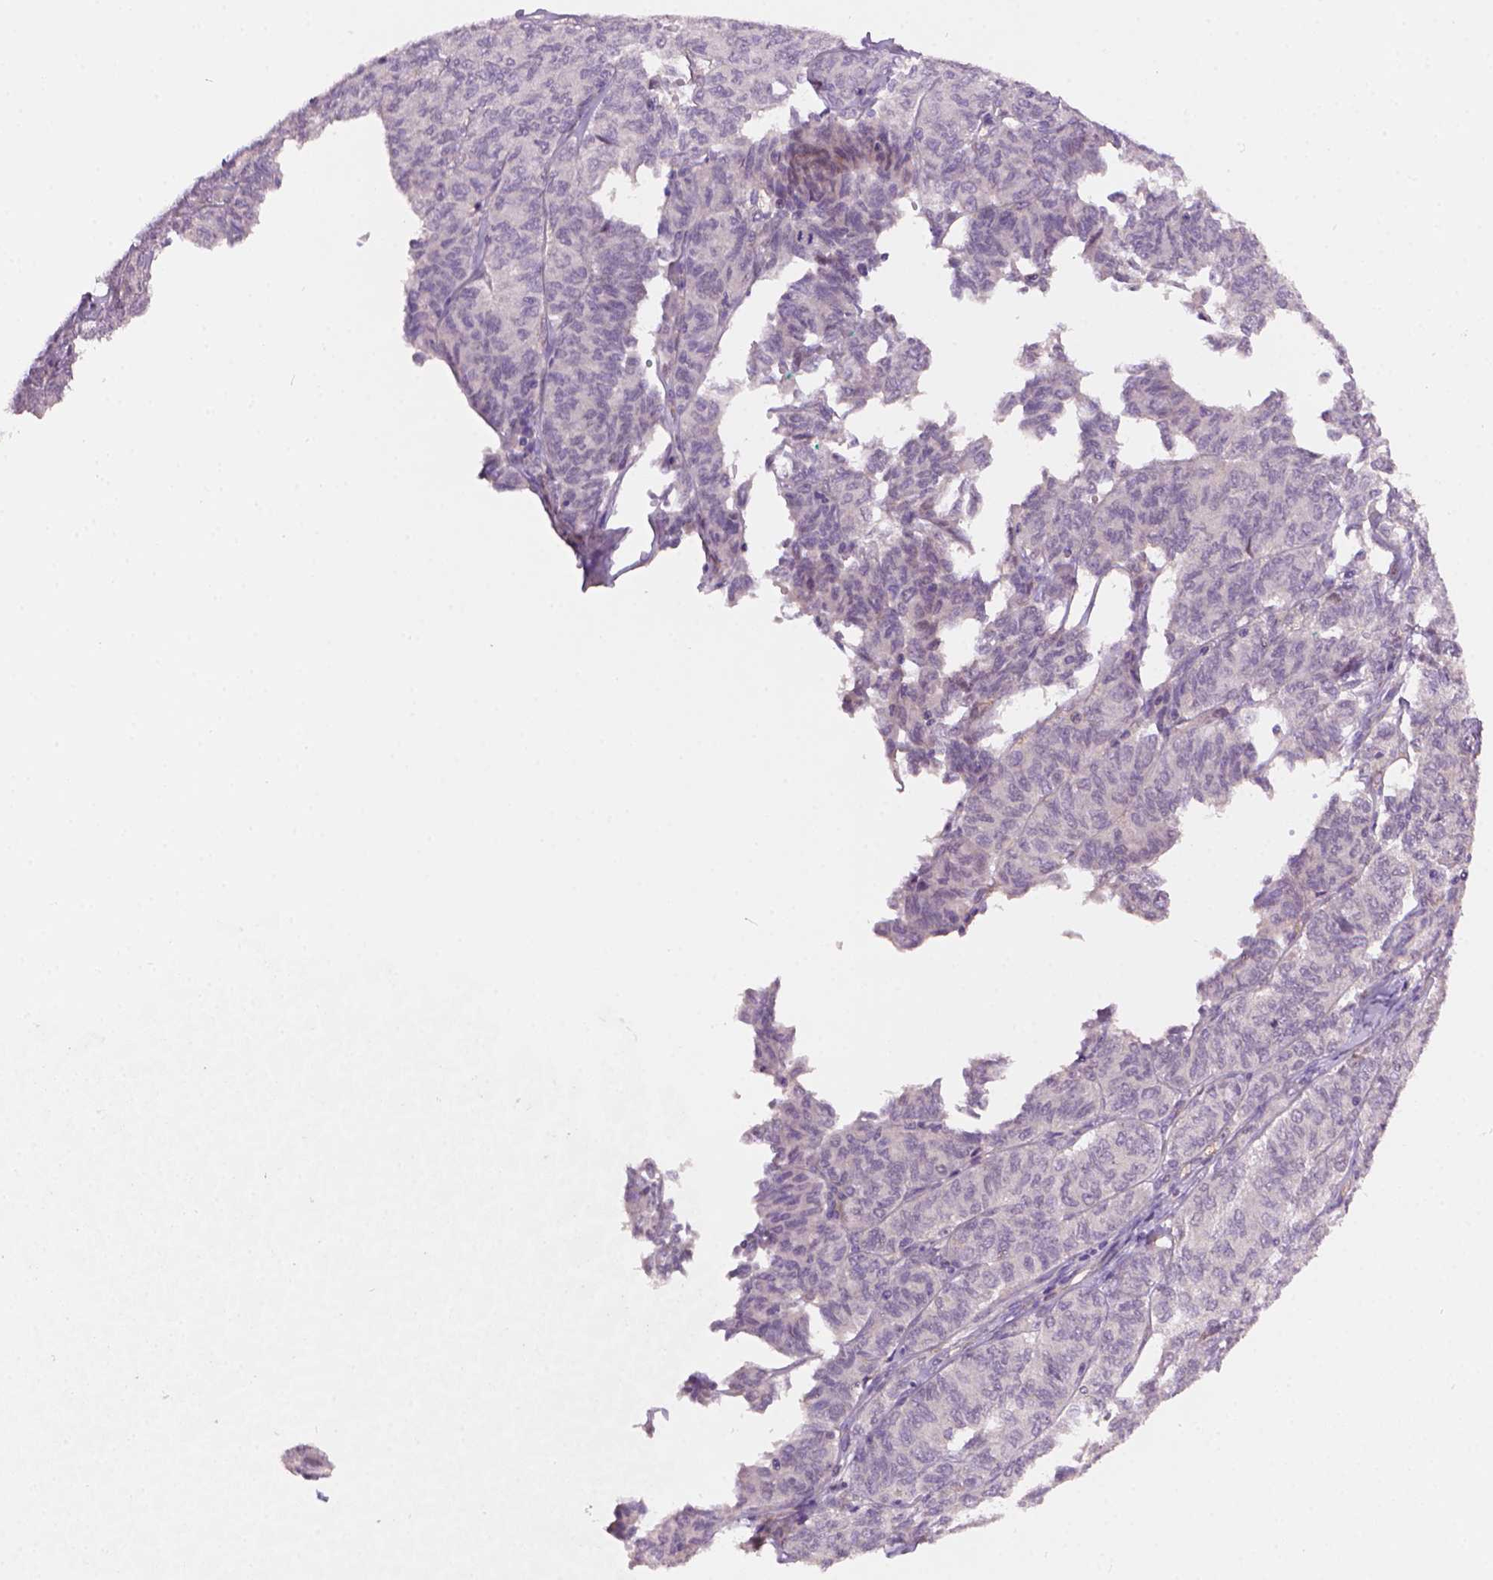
{"staining": {"intensity": "negative", "quantity": "none", "location": "none"}, "tissue": "ovarian cancer", "cell_type": "Tumor cells", "image_type": "cancer", "snomed": [{"axis": "morphology", "description": "Carcinoma, endometroid"}, {"axis": "topography", "description": "Ovary"}], "caption": "Immunohistochemistry micrograph of neoplastic tissue: human ovarian cancer stained with DAB exhibits no significant protein staining in tumor cells.", "gene": "AMMECR1", "patient": {"sex": "female", "age": 80}}